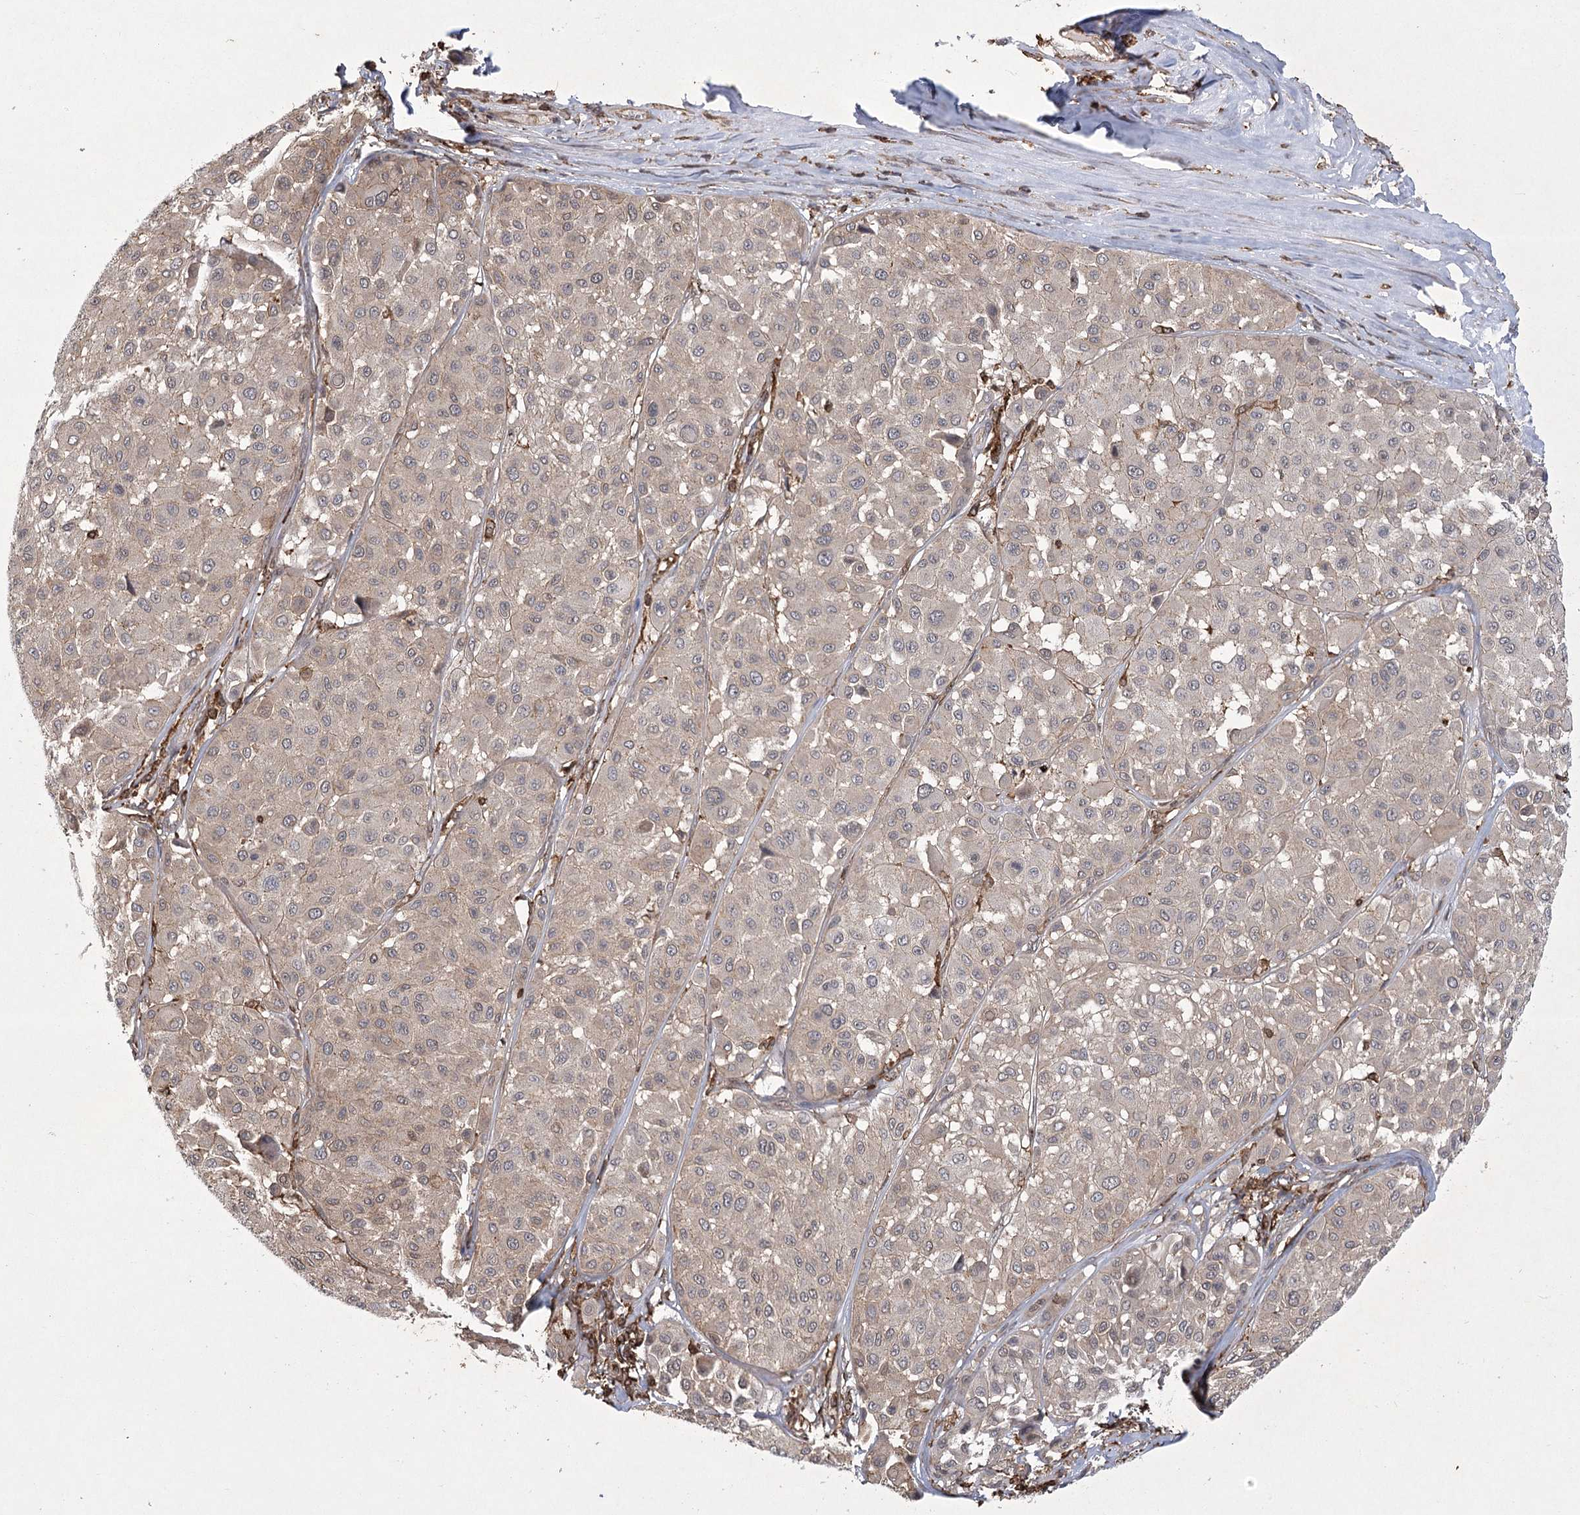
{"staining": {"intensity": "negative", "quantity": "none", "location": "none"}, "tissue": "melanoma", "cell_type": "Tumor cells", "image_type": "cancer", "snomed": [{"axis": "morphology", "description": "Malignant melanoma, Metastatic site"}, {"axis": "topography", "description": "Soft tissue"}], "caption": "This is an IHC photomicrograph of melanoma. There is no staining in tumor cells.", "gene": "MEPE", "patient": {"sex": "male", "age": 41}}